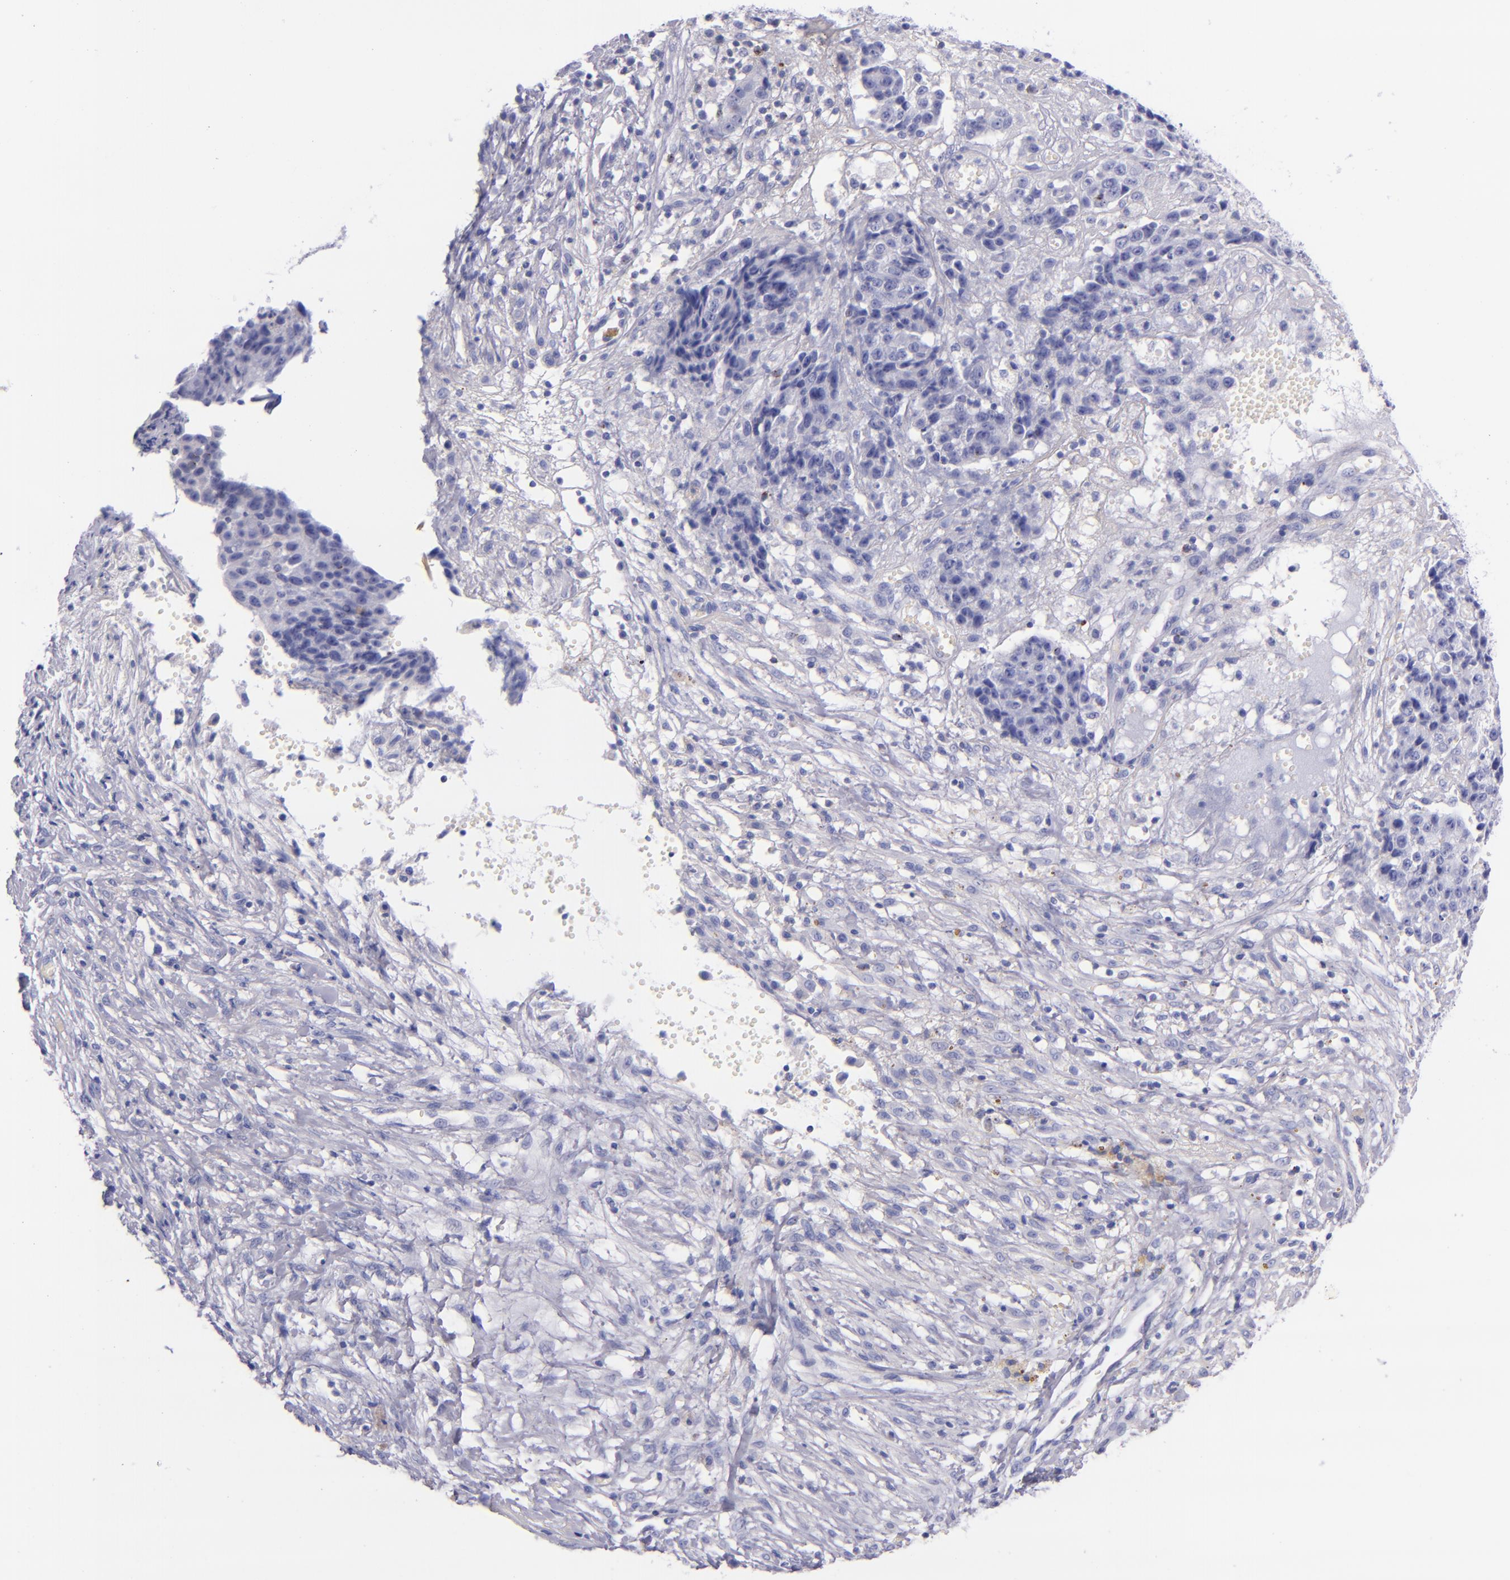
{"staining": {"intensity": "negative", "quantity": "none", "location": "none"}, "tissue": "ovarian cancer", "cell_type": "Tumor cells", "image_type": "cancer", "snomed": [{"axis": "morphology", "description": "Carcinoma, endometroid"}, {"axis": "topography", "description": "Ovary"}], "caption": "There is no significant staining in tumor cells of ovarian endometroid carcinoma.", "gene": "LAG3", "patient": {"sex": "female", "age": 42}}